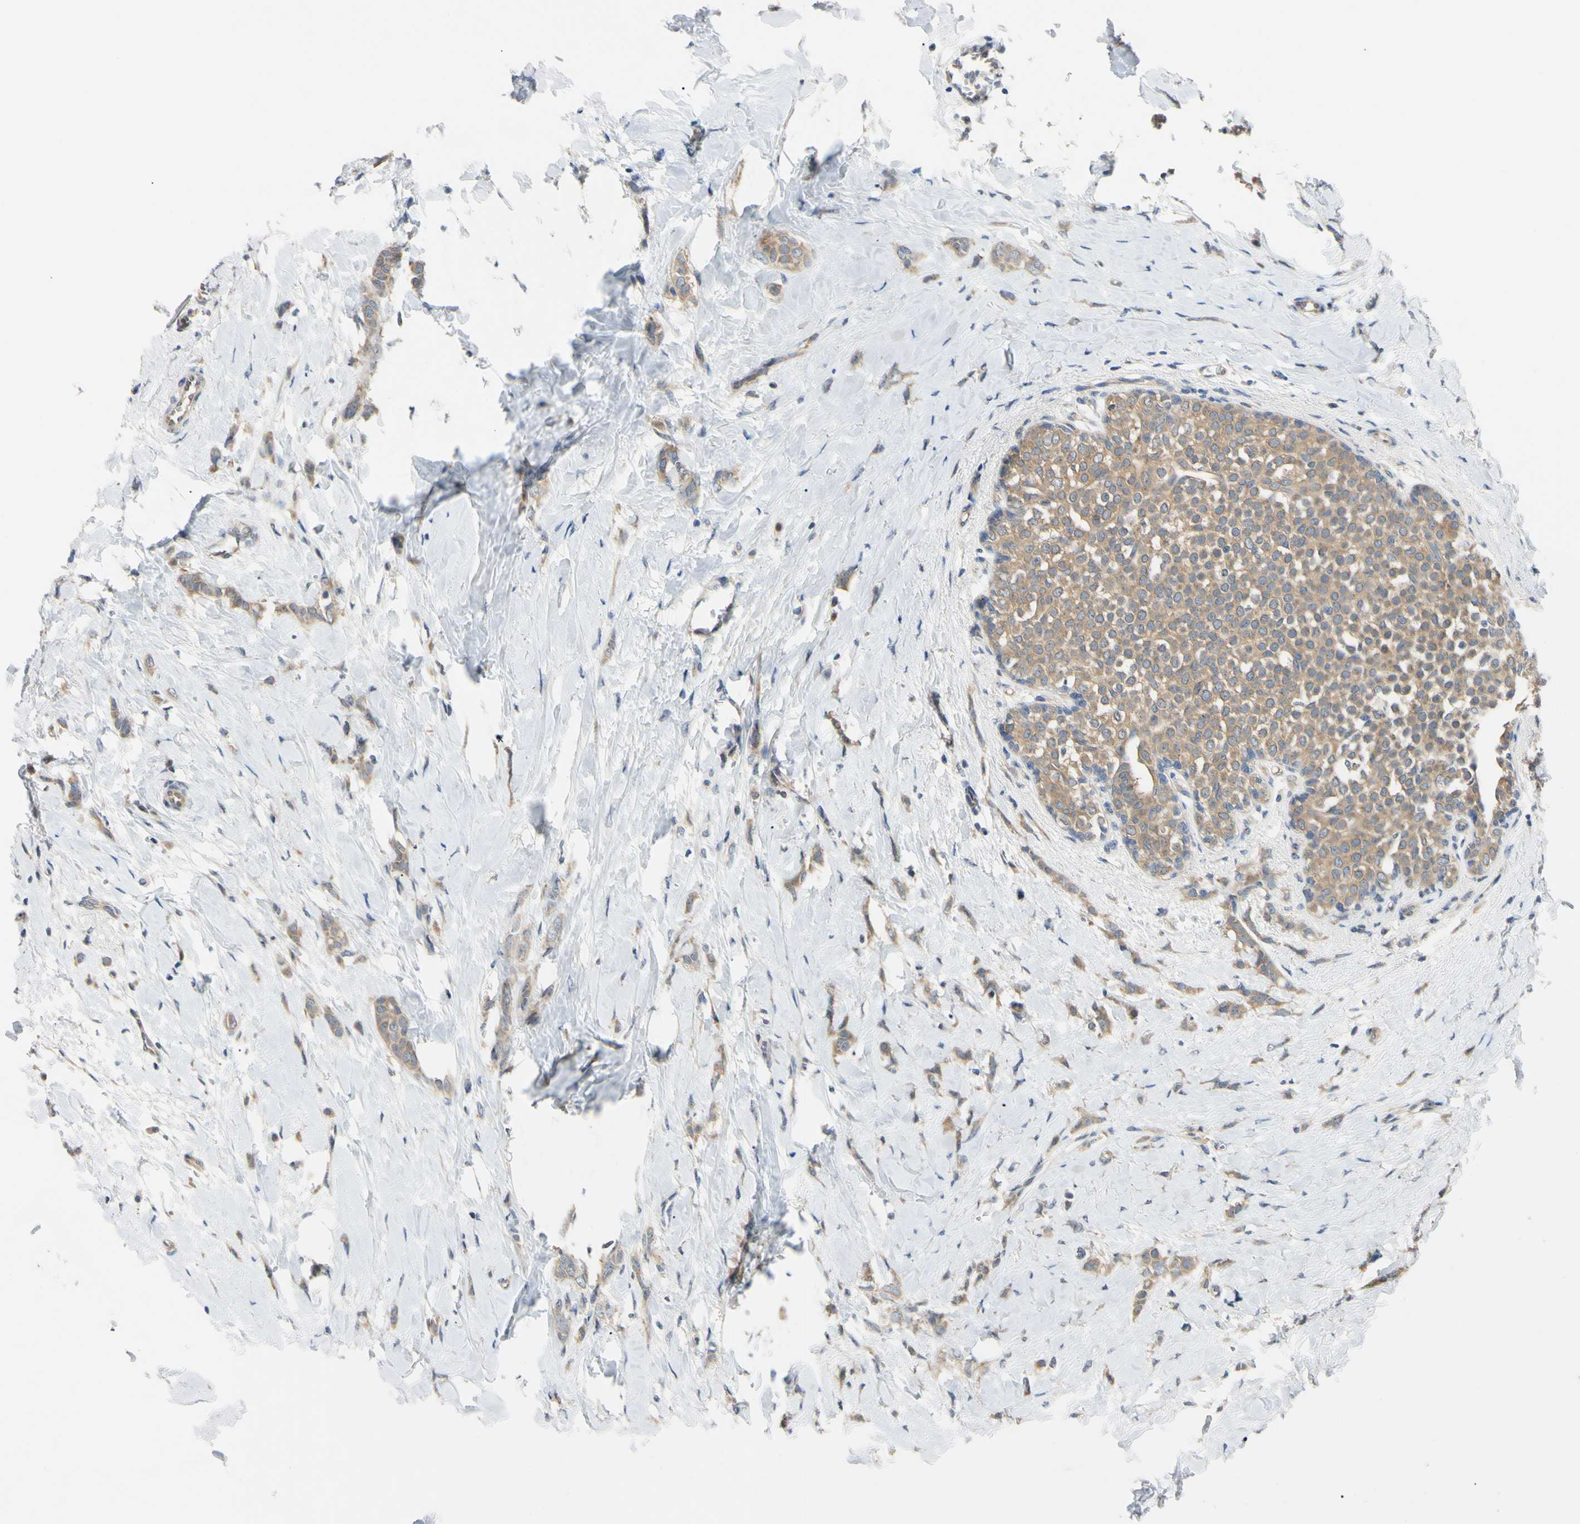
{"staining": {"intensity": "weak", "quantity": ">75%", "location": "cytoplasmic/membranous"}, "tissue": "breast cancer", "cell_type": "Tumor cells", "image_type": "cancer", "snomed": [{"axis": "morphology", "description": "Lobular carcinoma, in situ"}, {"axis": "morphology", "description": "Lobular carcinoma"}, {"axis": "topography", "description": "Breast"}], "caption": "Breast cancer (lobular carcinoma) stained with a protein marker displays weak staining in tumor cells.", "gene": "RARS1", "patient": {"sex": "female", "age": 41}}